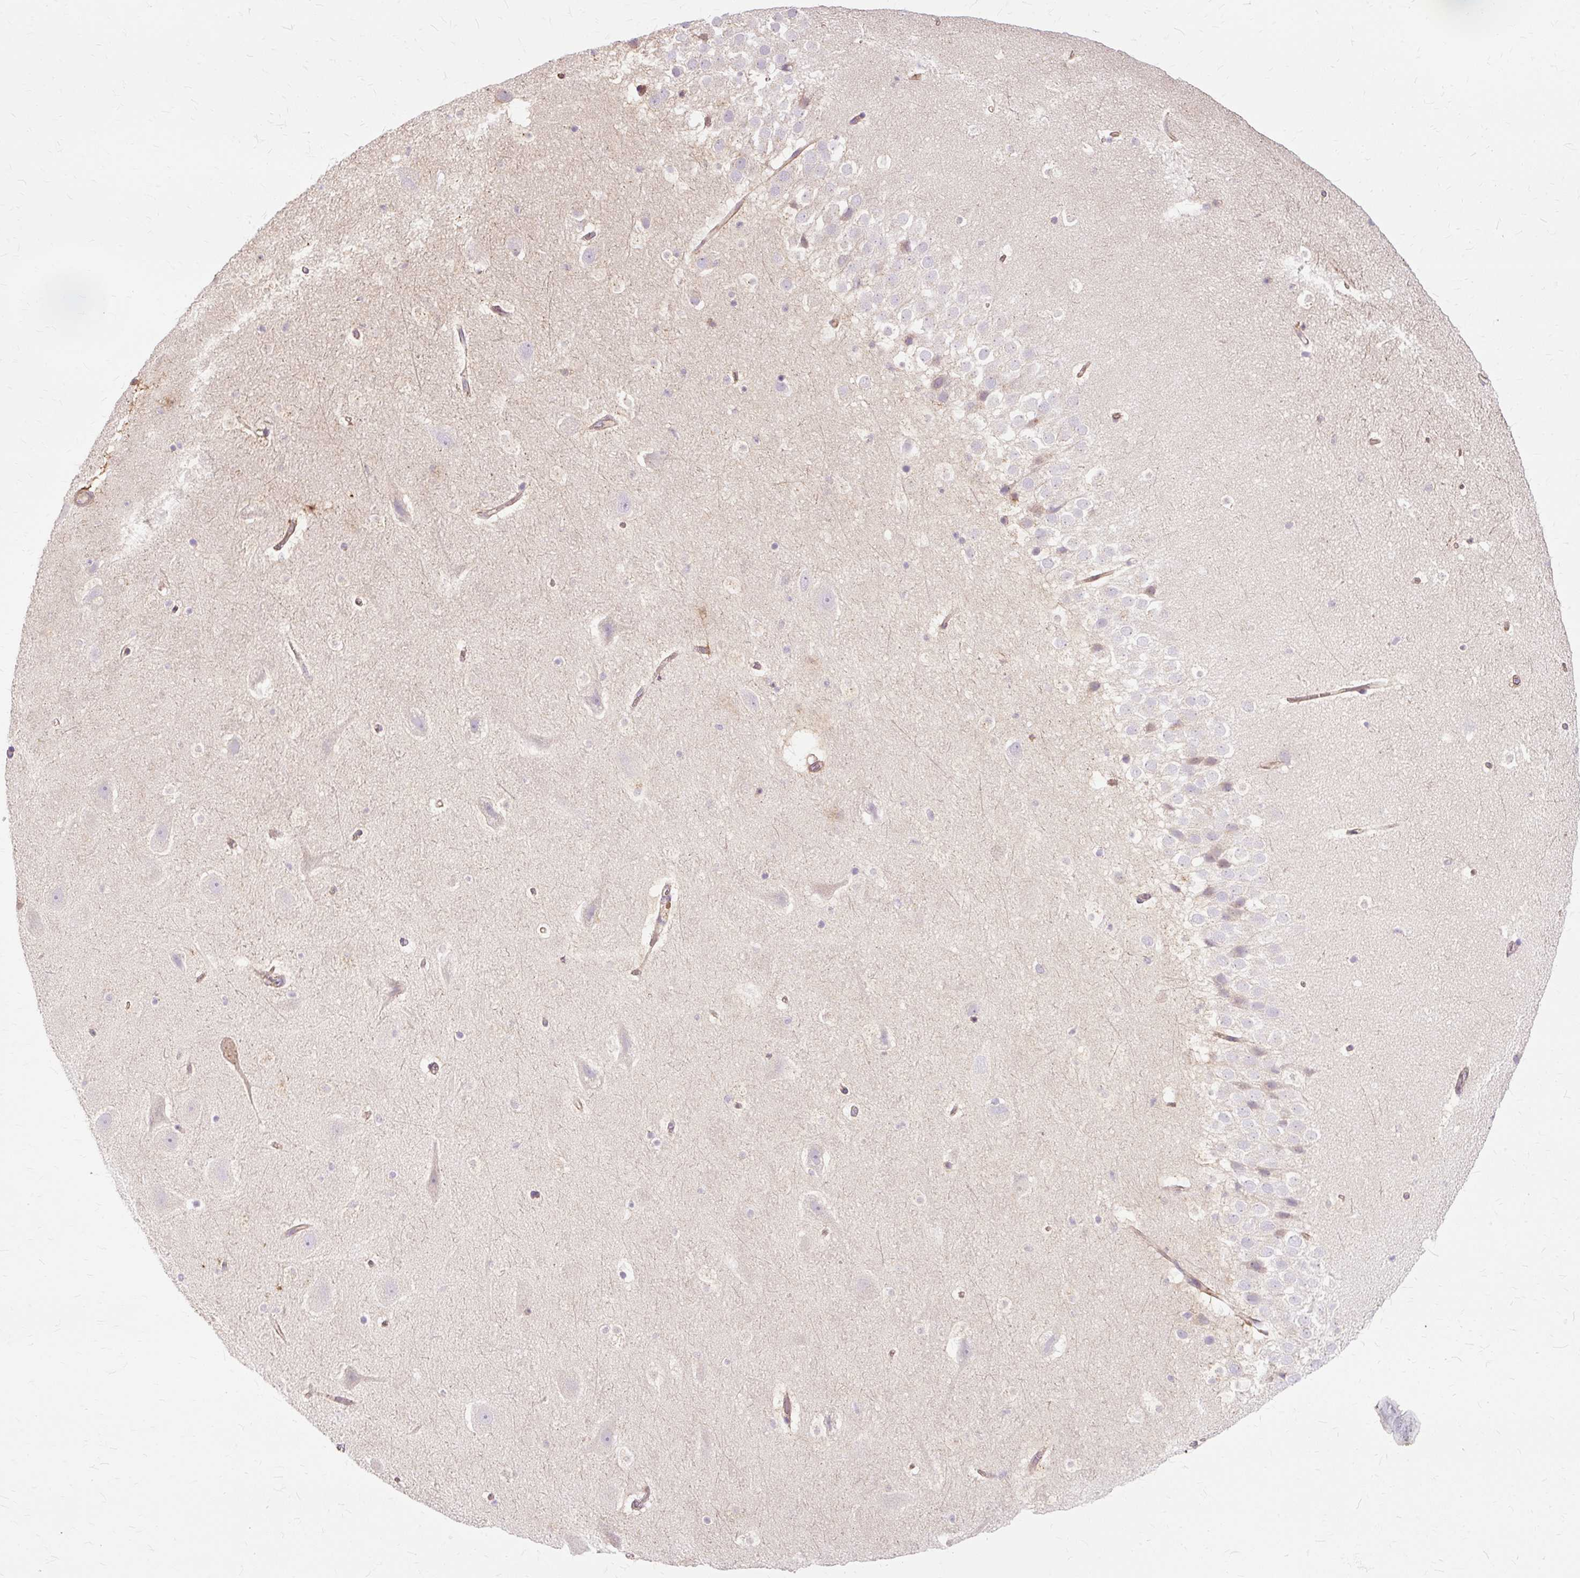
{"staining": {"intensity": "negative", "quantity": "none", "location": "none"}, "tissue": "hippocampus", "cell_type": "Glial cells", "image_type": "normal", "snomed": [{"axis": "morphology", "description": "Normal tissue, NOS"}, {"axis": "topography", "description": "Hippocampus"}], "caption": "There is no significant staining in glial cells of hippocampus. (Brightfield microscopy of DAB (3,3'-diaminobenzidine) immunohistochemistry at high magnification).", "gene": "TSPAN8", "patient": {"sex": "male", "age": 37}}